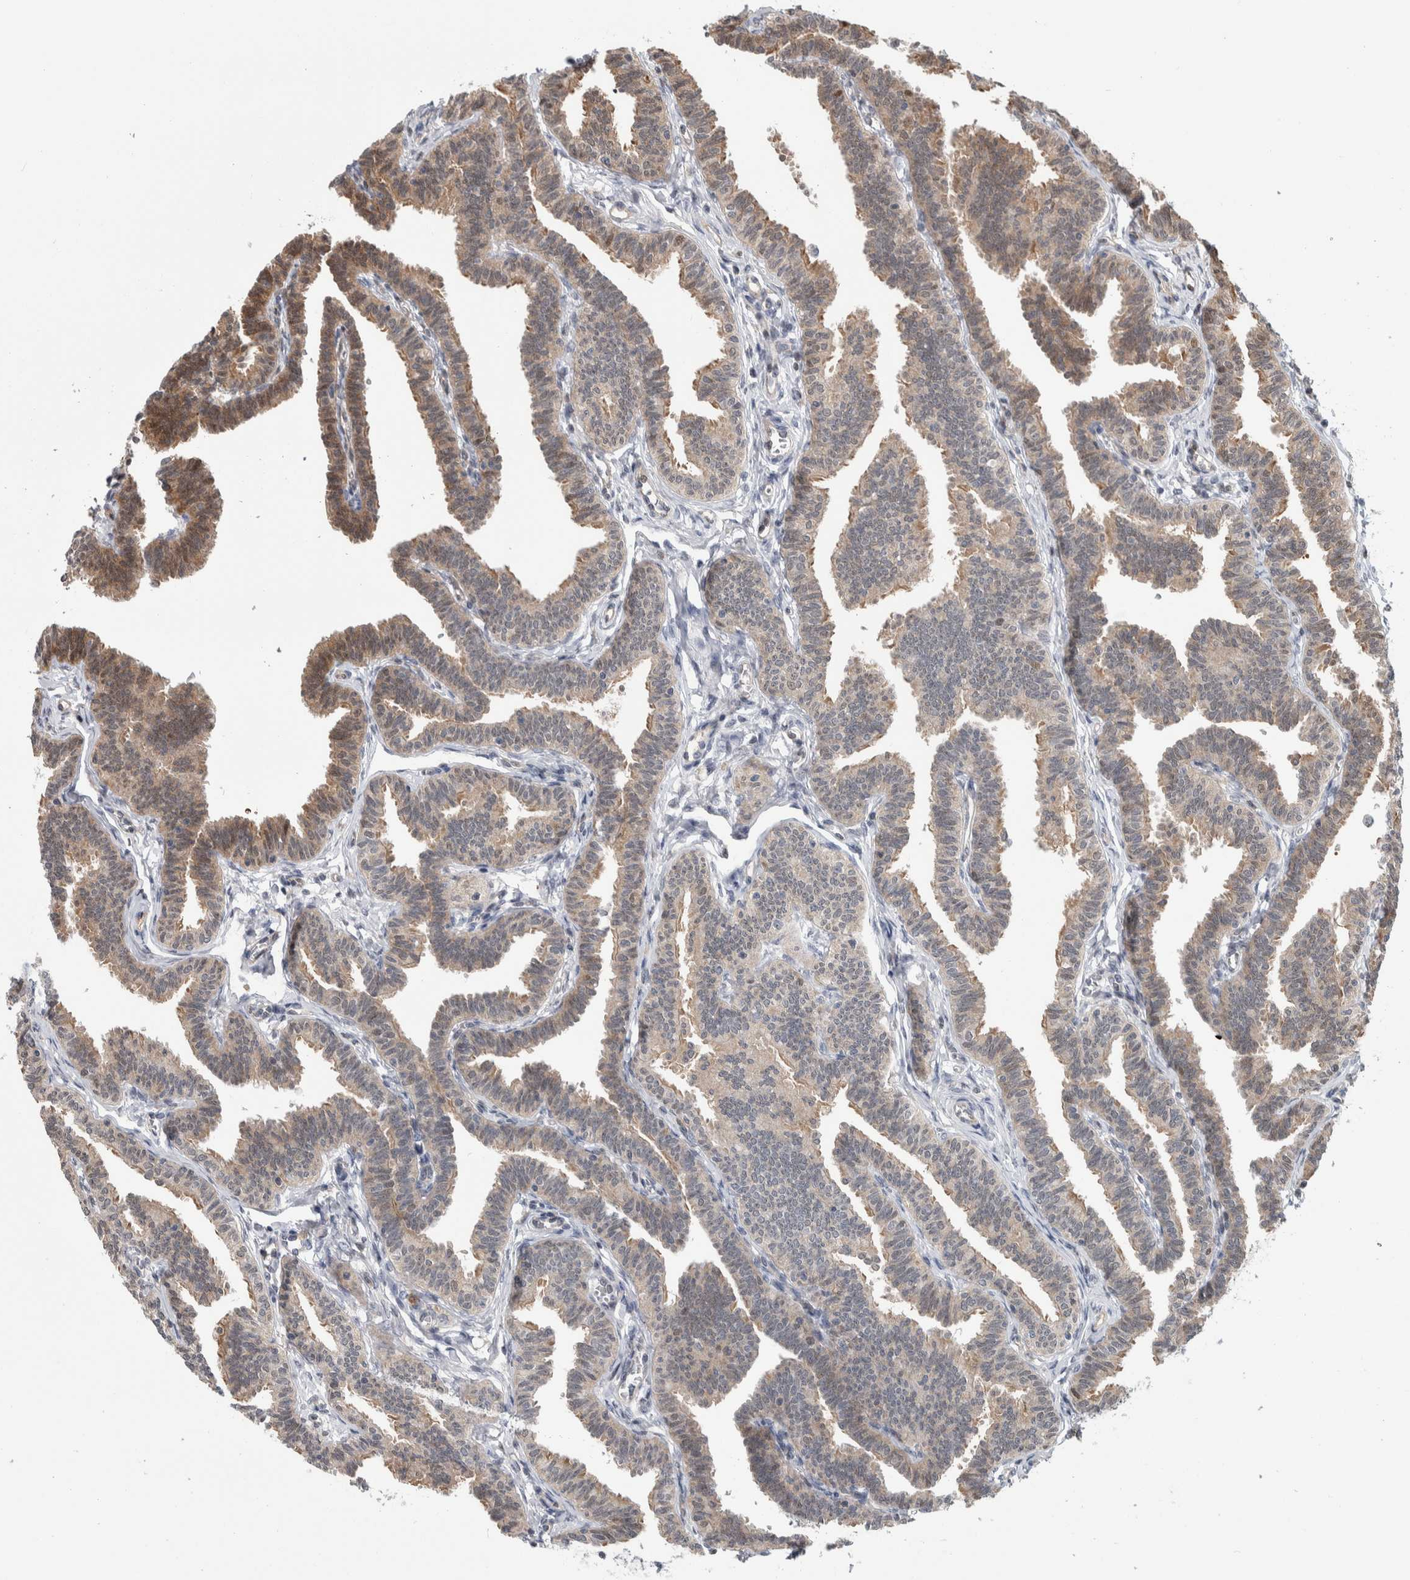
{"staining": {"intensity": "moderate", "quantity": "25%-75%", "location": "cytoplasmic/membranous,nuclear"}, "tissue": "fallopian tube", "cell_type": "Glandular cells", "image_type": "normal", "snomed": [{"axis": "morphology", "description": "Normal tissue, NOS"}, {"axis": "topography", "description": "Fallopian tube"}, {"axis": "topography", "description": "Ovary"}], "caption": "Protein expression analysis of normal fallopian tube reveals moderate cytoplasmic/membranous,nuclear expression in about 25%-75% of glandular cells.", "gene": "PTPA", "patient": {"sex": "female", "age": 23}}